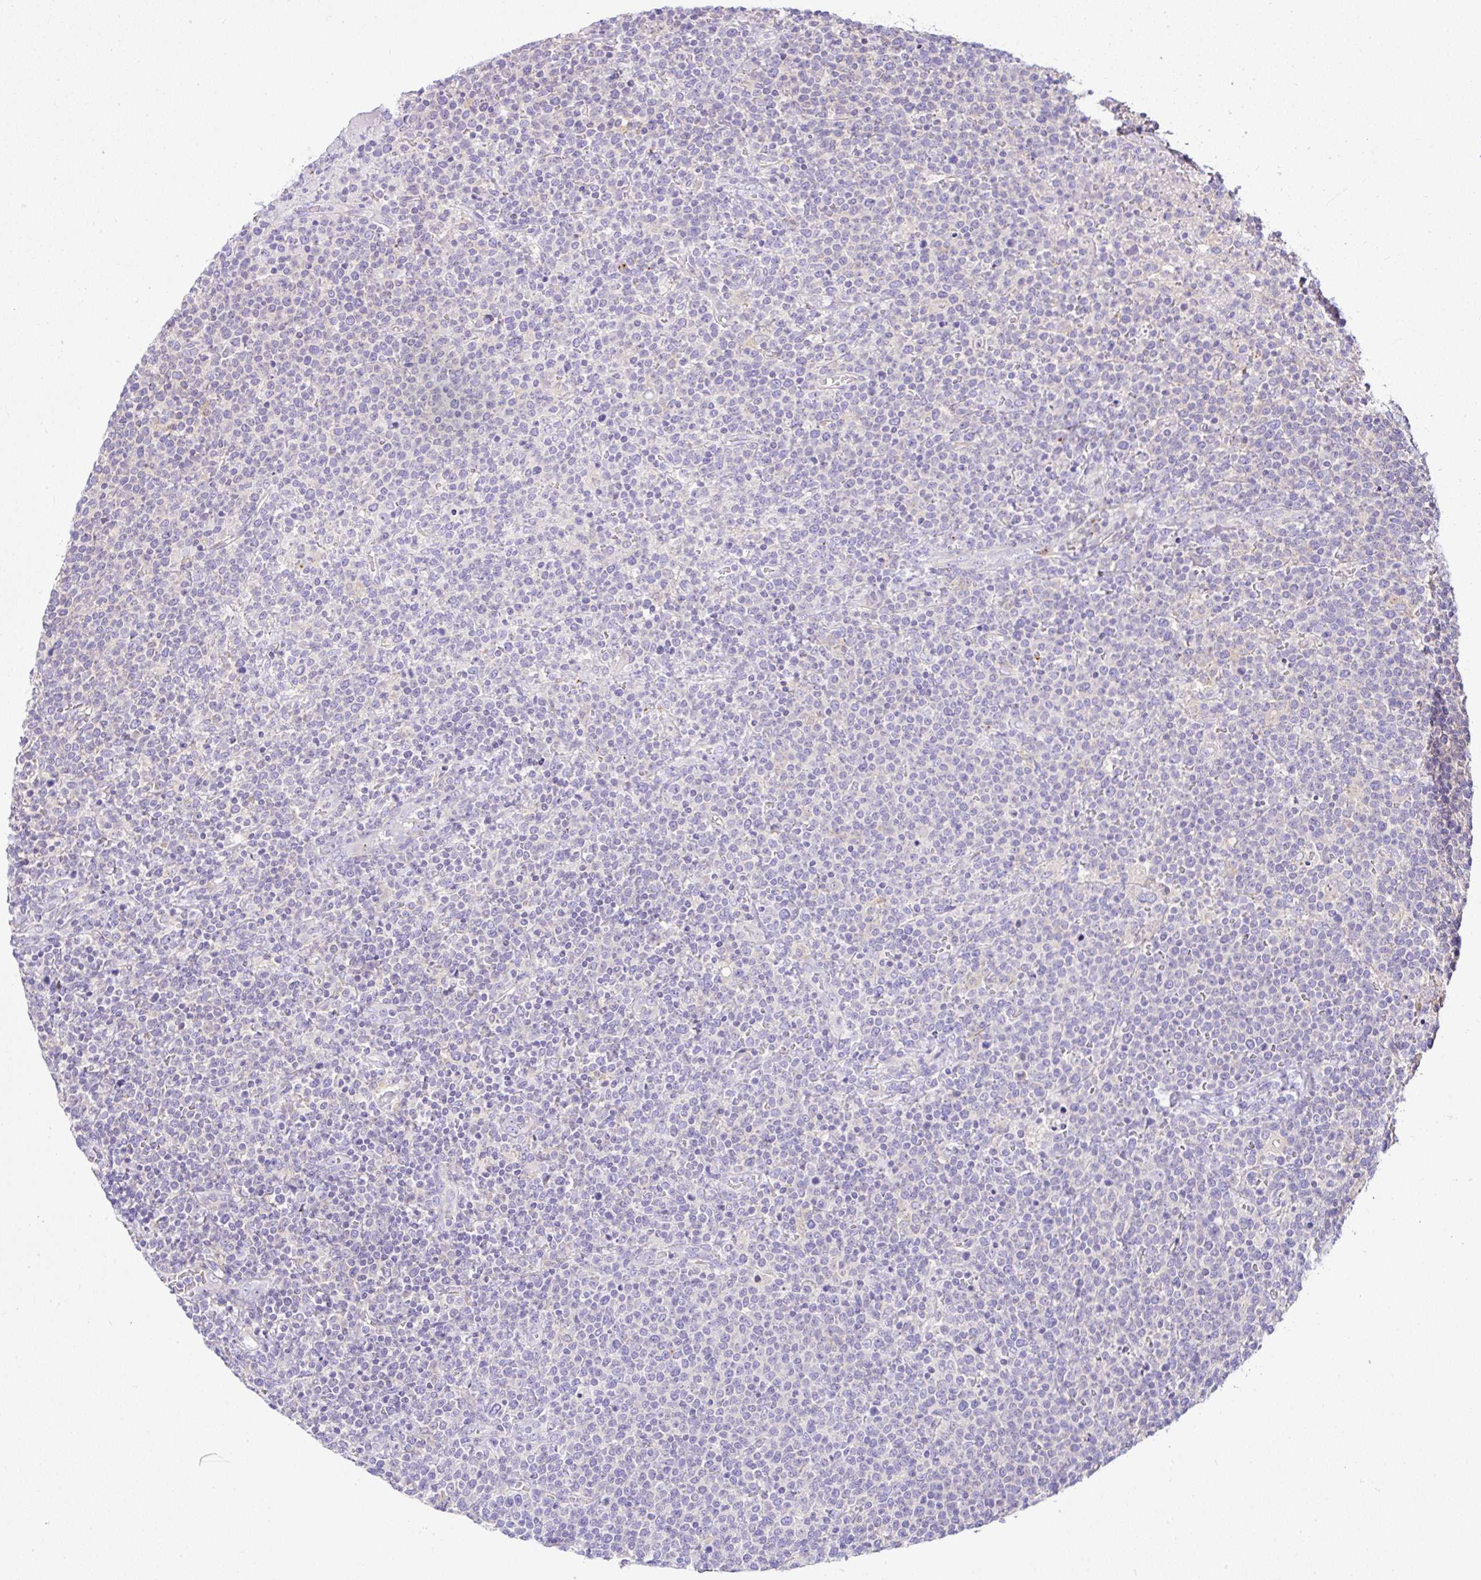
{"staining": {"intensity": "negative", "quantity": "none", "location": "none"}, "tissue": "lymphoma", "cell_type": "Tumor cells", "image_type": "cancer", "snomed": [{"axis": "morphology", "description": "Malignant lymphoma, non-Hodgkin's type, High grade"}, {"axis": "topography", "description": "Lymph node"}], "caption": "Tumor cells are negative for brown protein staining in lymphoma. Brightfield microscopy of IHC stained with DAB (3,3'-diaminobenzidine) (brown) and hematoxylin (blue), captured at high magnification.", "gene": "CCDC142", "patient": {"sex": "male", "age": 61}}